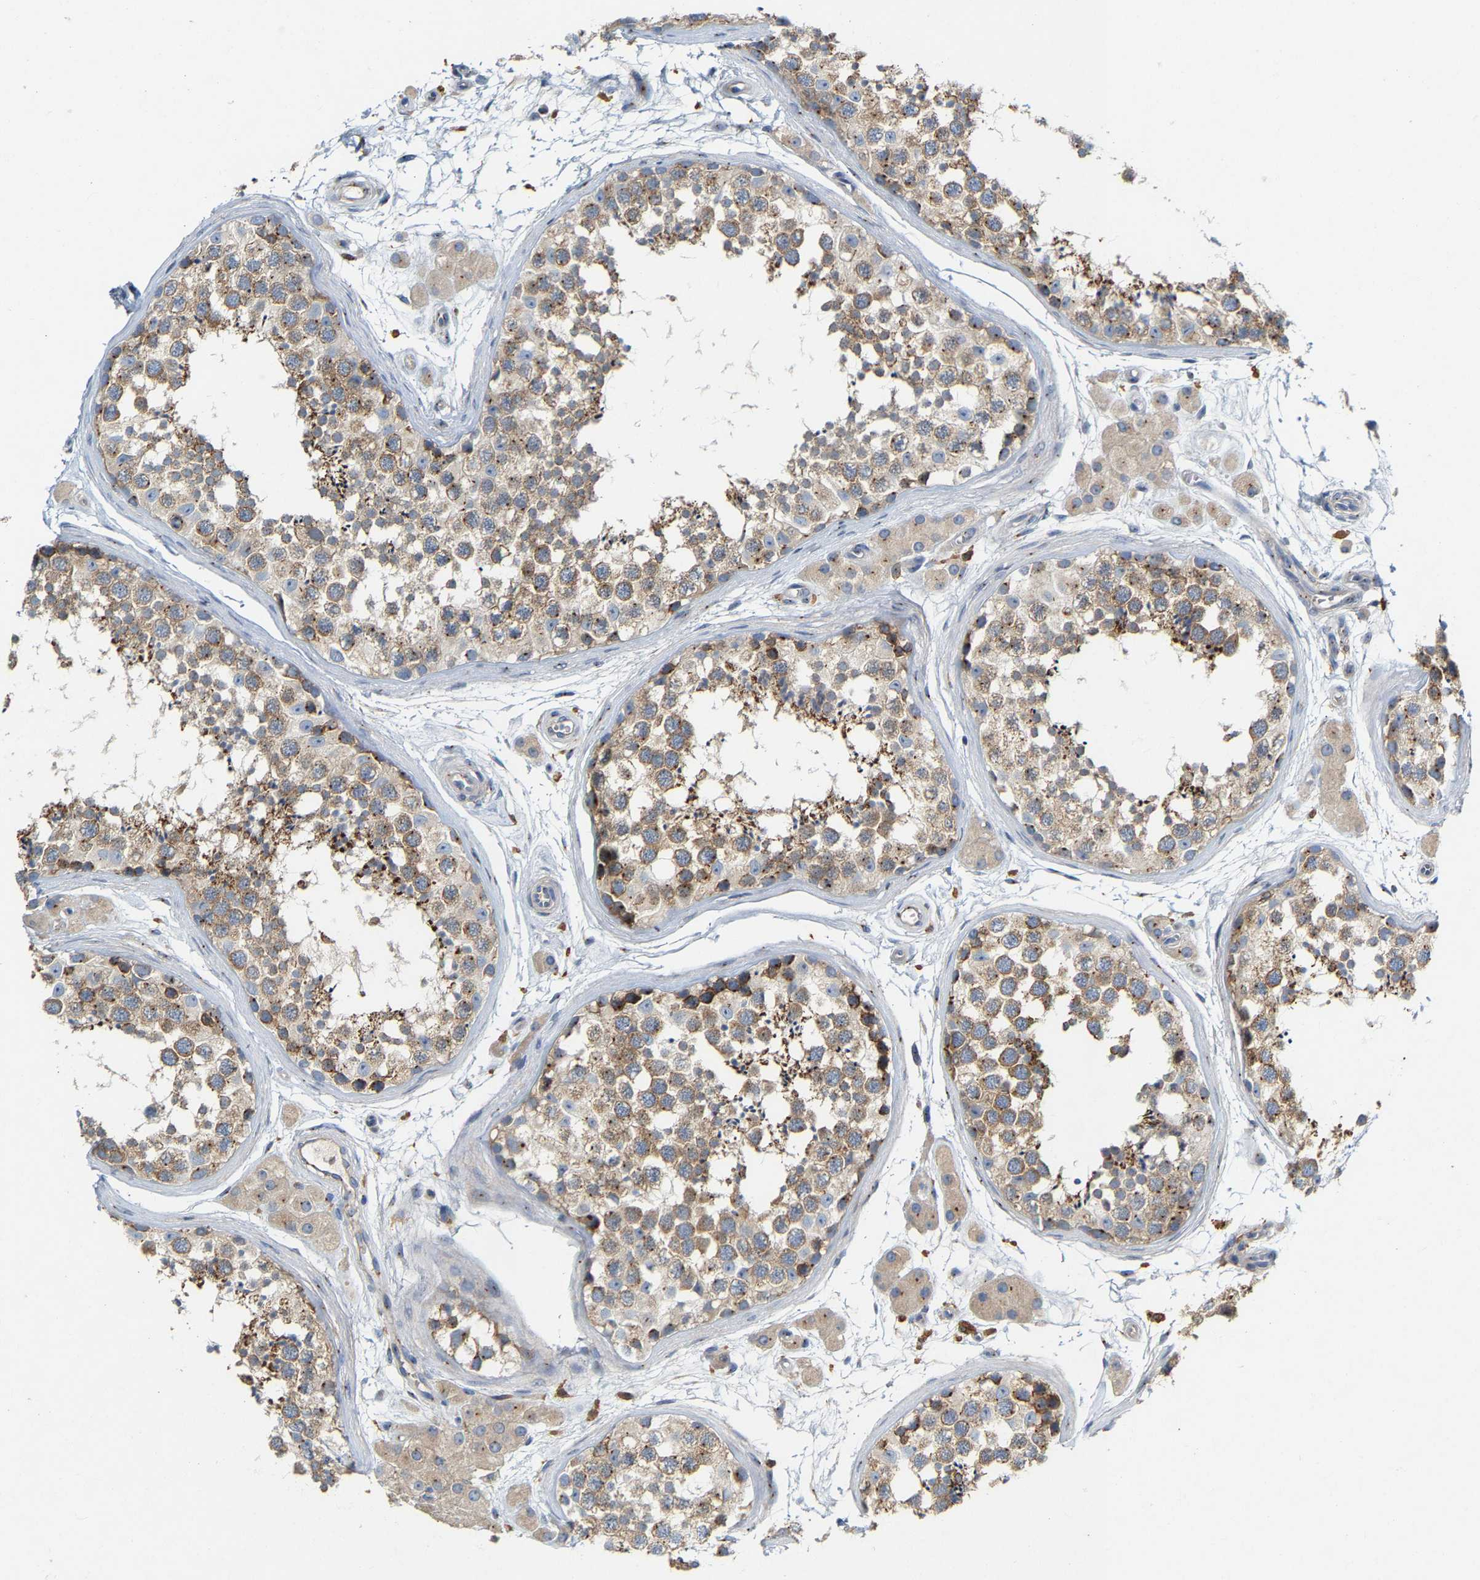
{"staining": {"intensity": "moderate", "quantity": ">75%", "location": "cytoplasmic/membranous"}, "tissue": "testis", "cell_type": "Cells in seminiferous ducts", "image_type": "normal", "snomed": [{"axis": "morphology", "description": "Normal tissue, NOS"}, {"axis": "topography", "description": "Testis"}], "caption": "An IHC histopathology image of benign tissue is shown. Protein staining in brown shows moderate cytoplasmic/membranous positivity in testis within cells in seminiferous ducts.", "gene": "PCNT", "patient": {"sex": "male", "age": 56}}